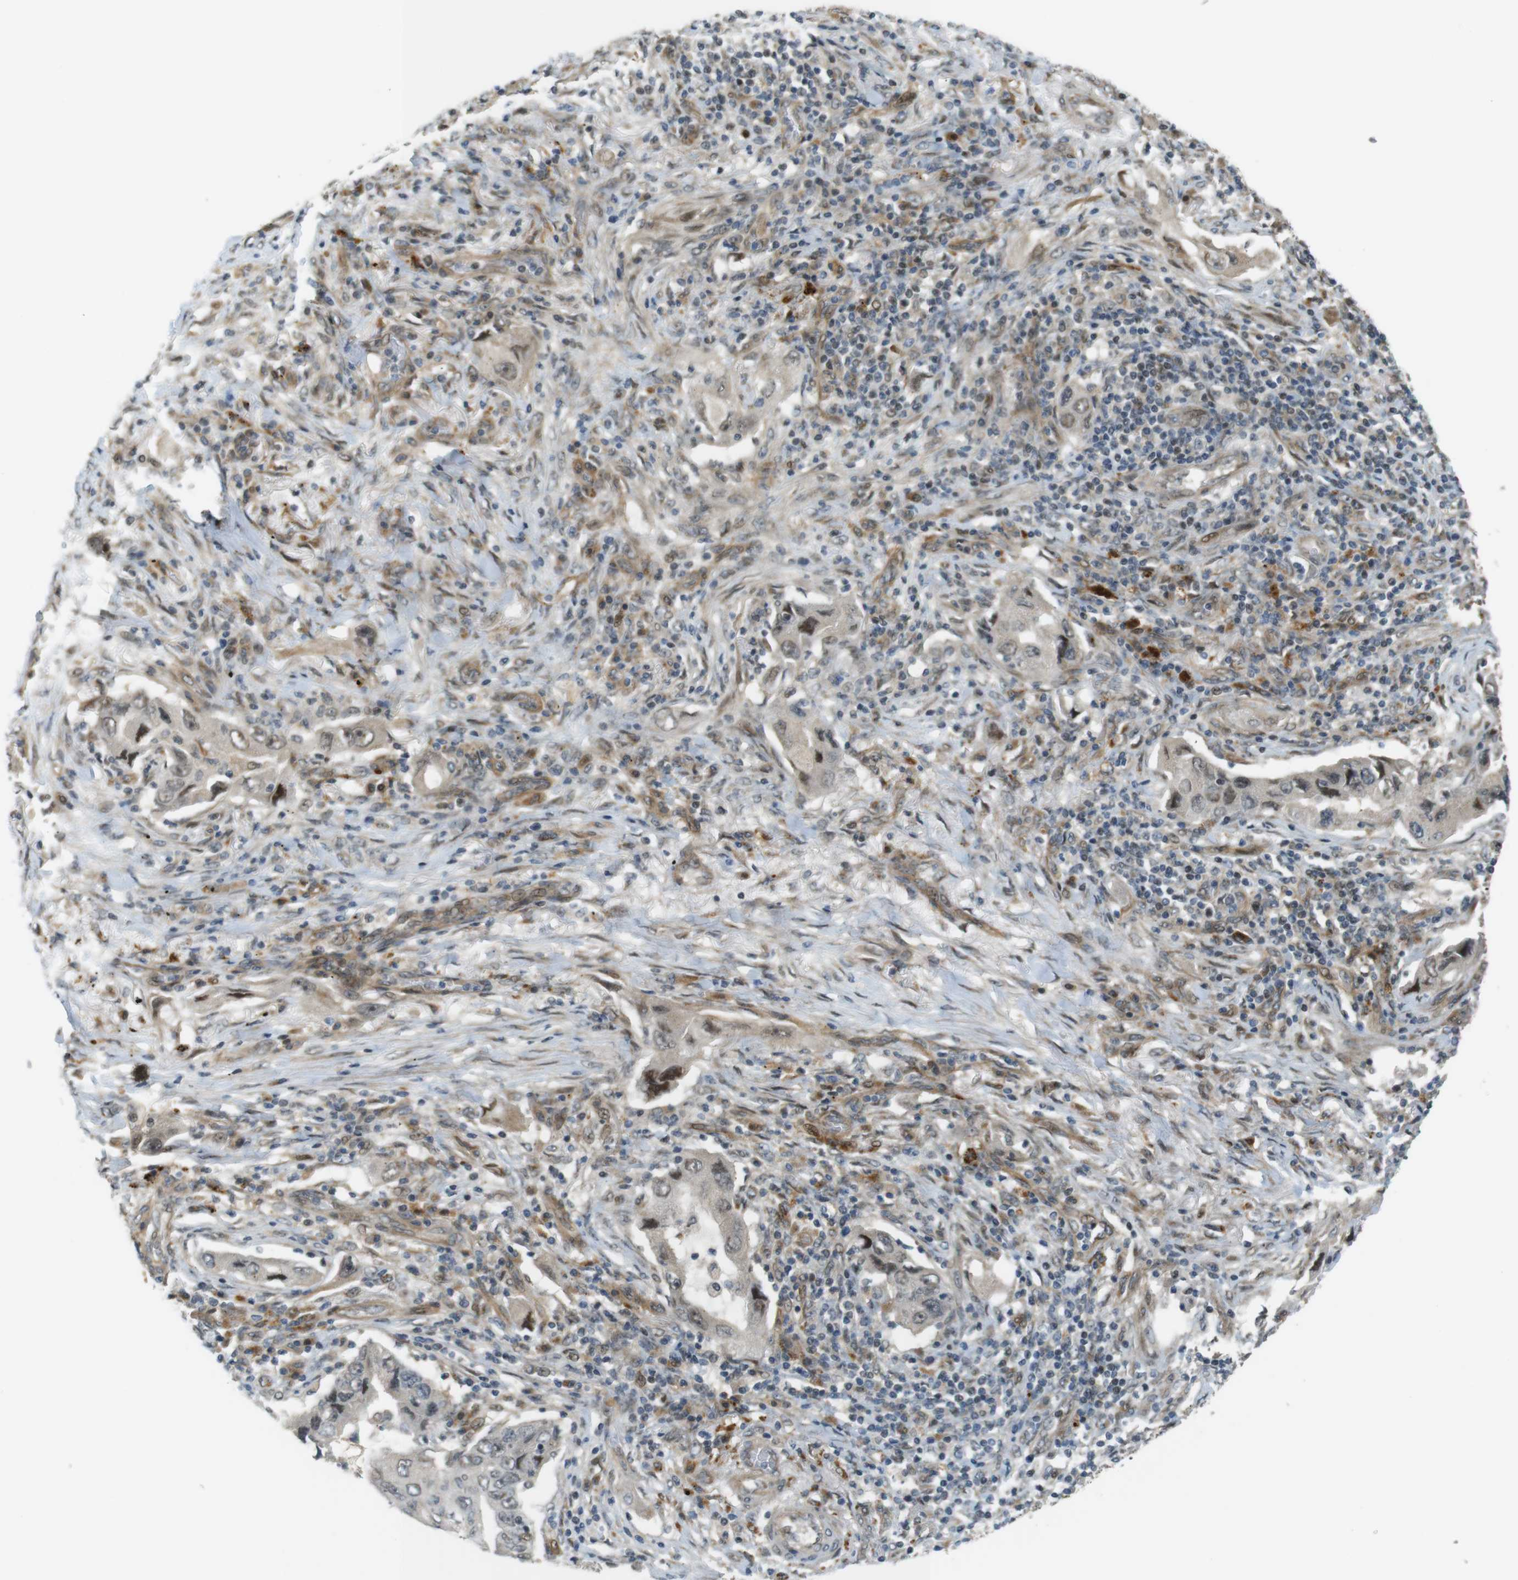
{"staining": {"intensity": "weak", "quantity": "25%-75%", "location": "nuclear"}, "tissue": "lung cancer", "cell_type": "Tumor cells", "image_type": "cancer", "snomed": [{"axis": "morphology", "description": "Adenocarcinoma, NOS"}, {"axis": "topography", "description": "Lung"}], "caption": "Lung cancer (adenocarcinoma) stained with a protein marker shows weak staining in tumor cells.", "gene": "TSPAN9", "patient": {"sex": "female", "age": 65}}